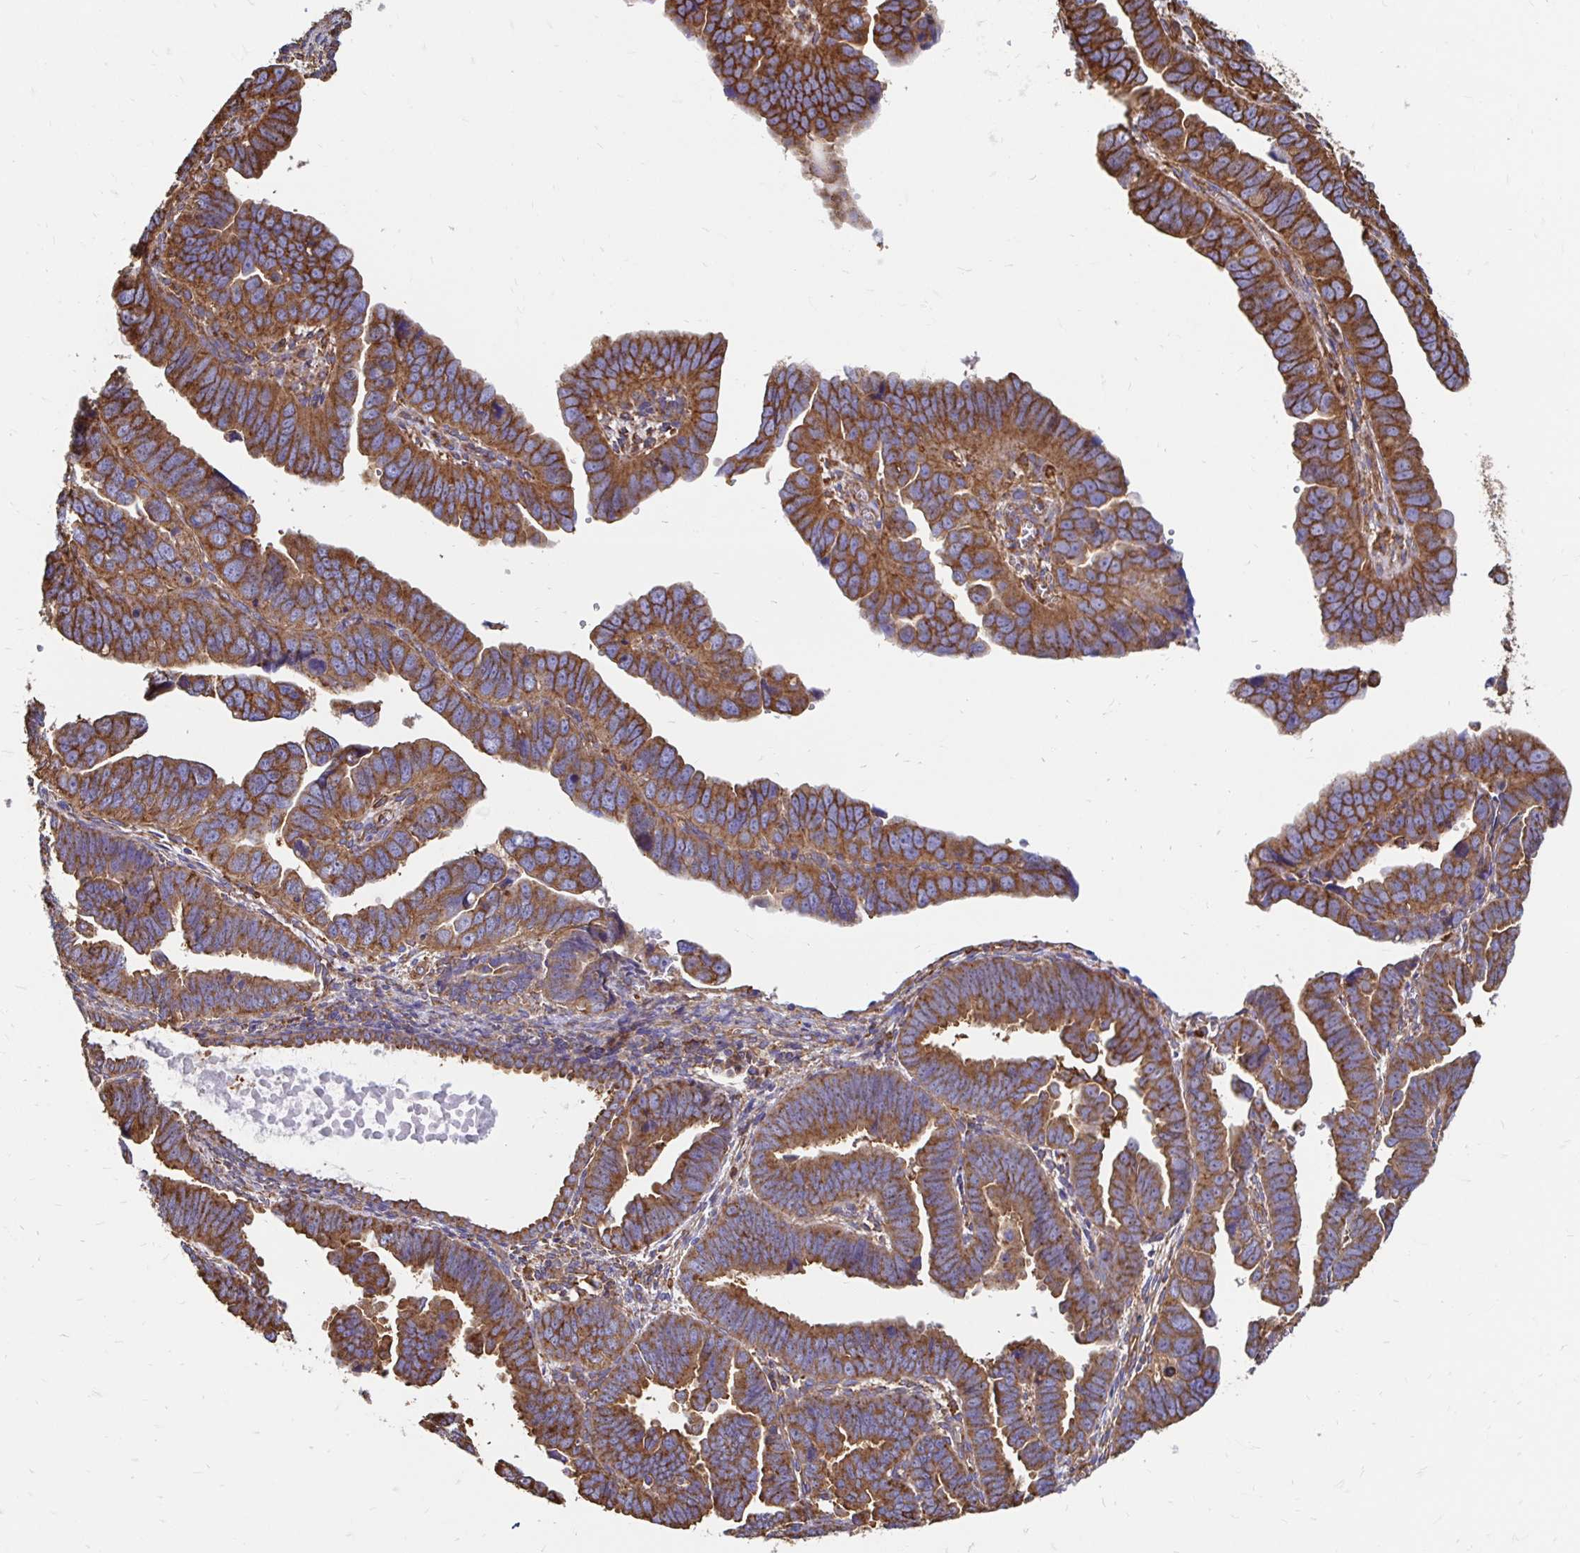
{"staining": {"intensity": "strong", "quantity": ">75%", "location": "cytoplasmic/membranous"}, "tissue": "endometrial cancer", "cell_type": "Tumor cells", "image_type": "cancer", "snomed": [{"axis": "morphology", "description": "Adenocarcinoma, NOS"}, {"axis": "topography", "description": "Endometrium"}], "caption": "This is an image of immunohistochemistry (IHC) staining of endometrial cancer, which shows strong expression in the cytoplasmic/membranous of tumor cells.", "gene": "CLTC", "patient": {"sex": "female", "age": 75}}